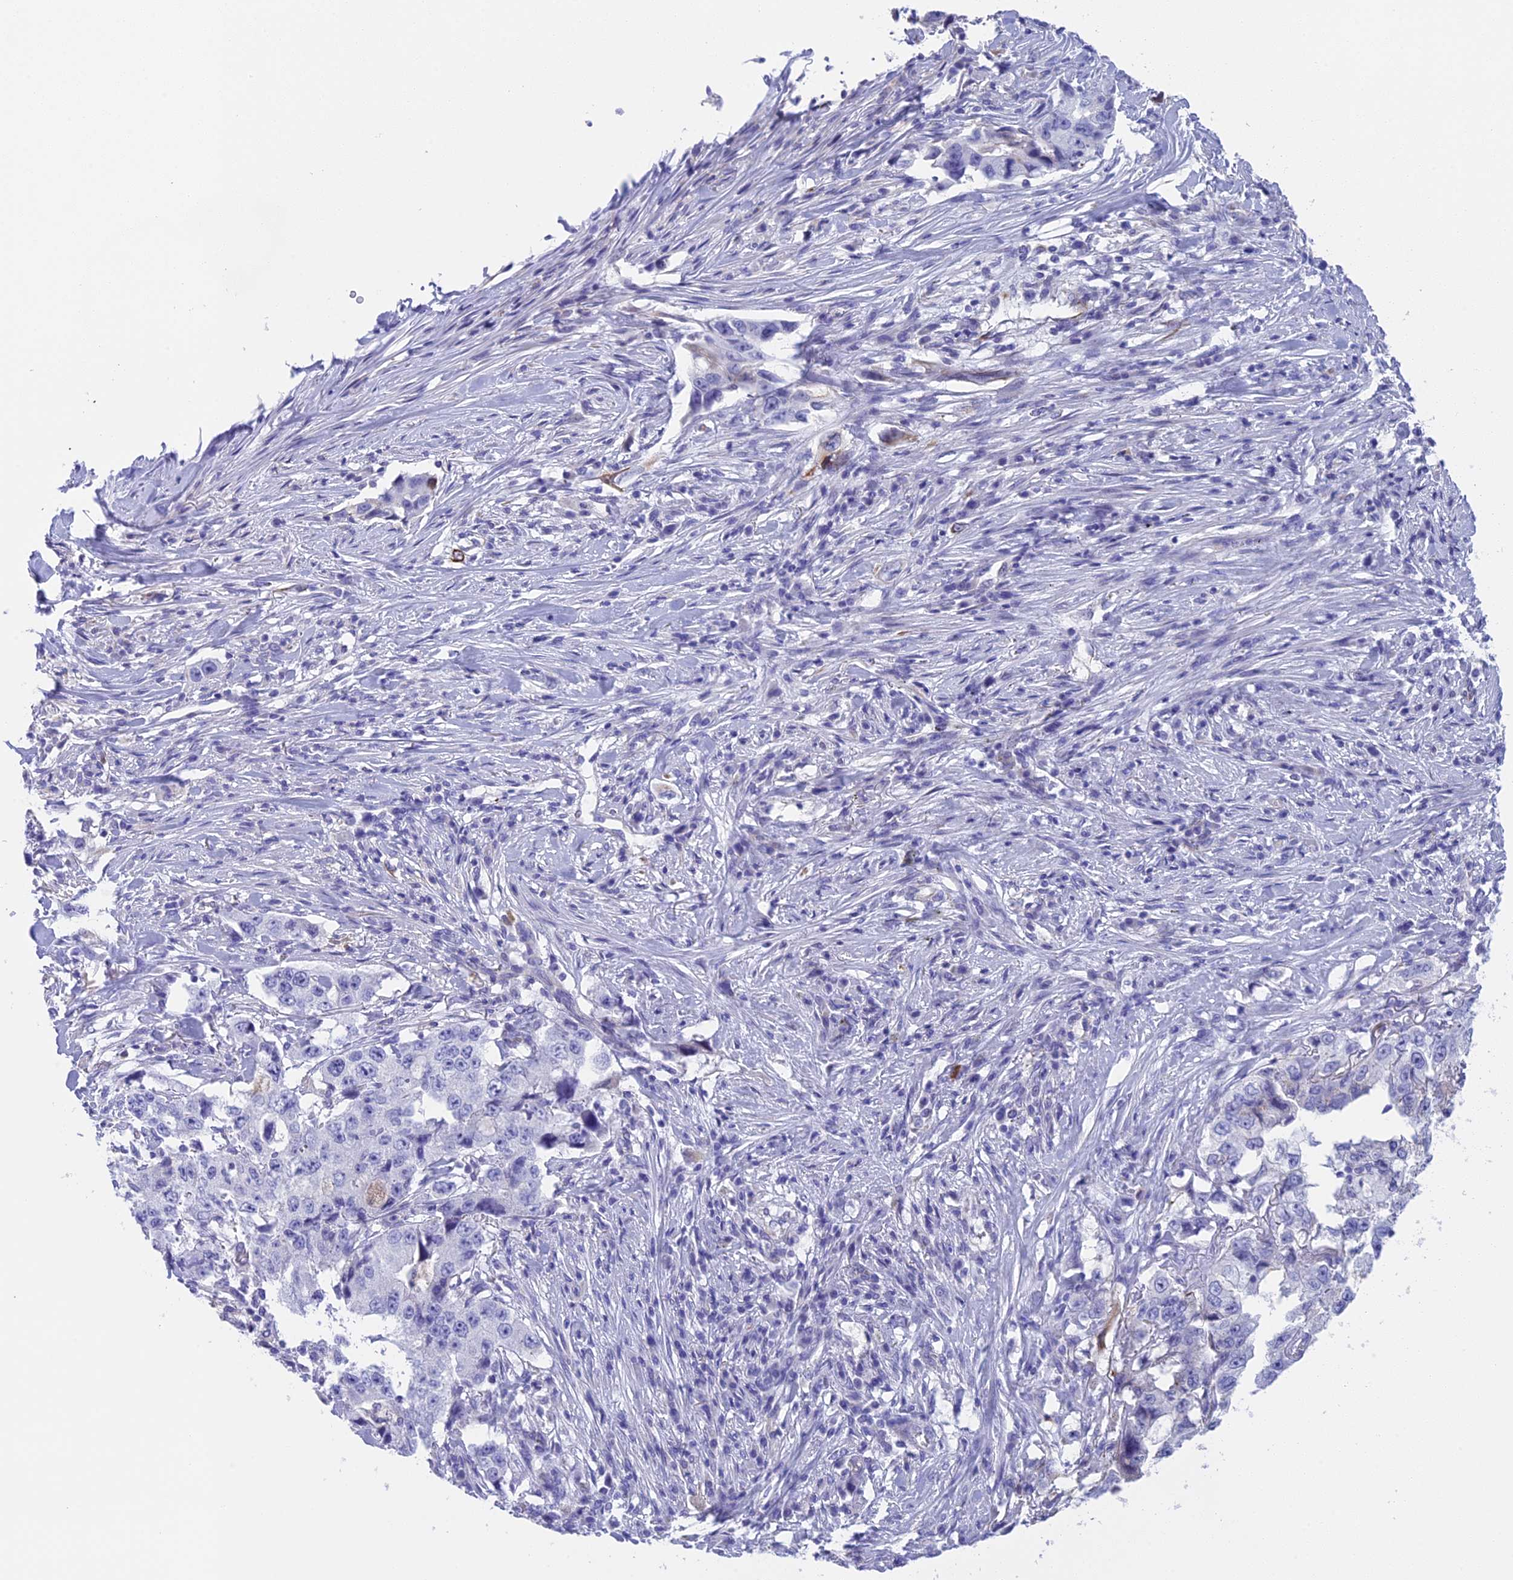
{"staining": {"intensity": "negative", "quantity": "none", "location": "none"}, "tissue": "lung cancer", "cell_type": "Tumor cells", "image_type": "cancer", "snomed": [{"axis": "morphology", "description": "Adenocarcinoma, NOS"}, {"axis": "topography", "description": "Lung"}], "caption": "DAB (3,3'-diaminobenzidine) immunohistochemical staining of lung cancer (adenocarcinoma) shows no significant expression in tumor cells.", "gene": "TACSTD2", "patient": {"sex": "female", "age": 51}}